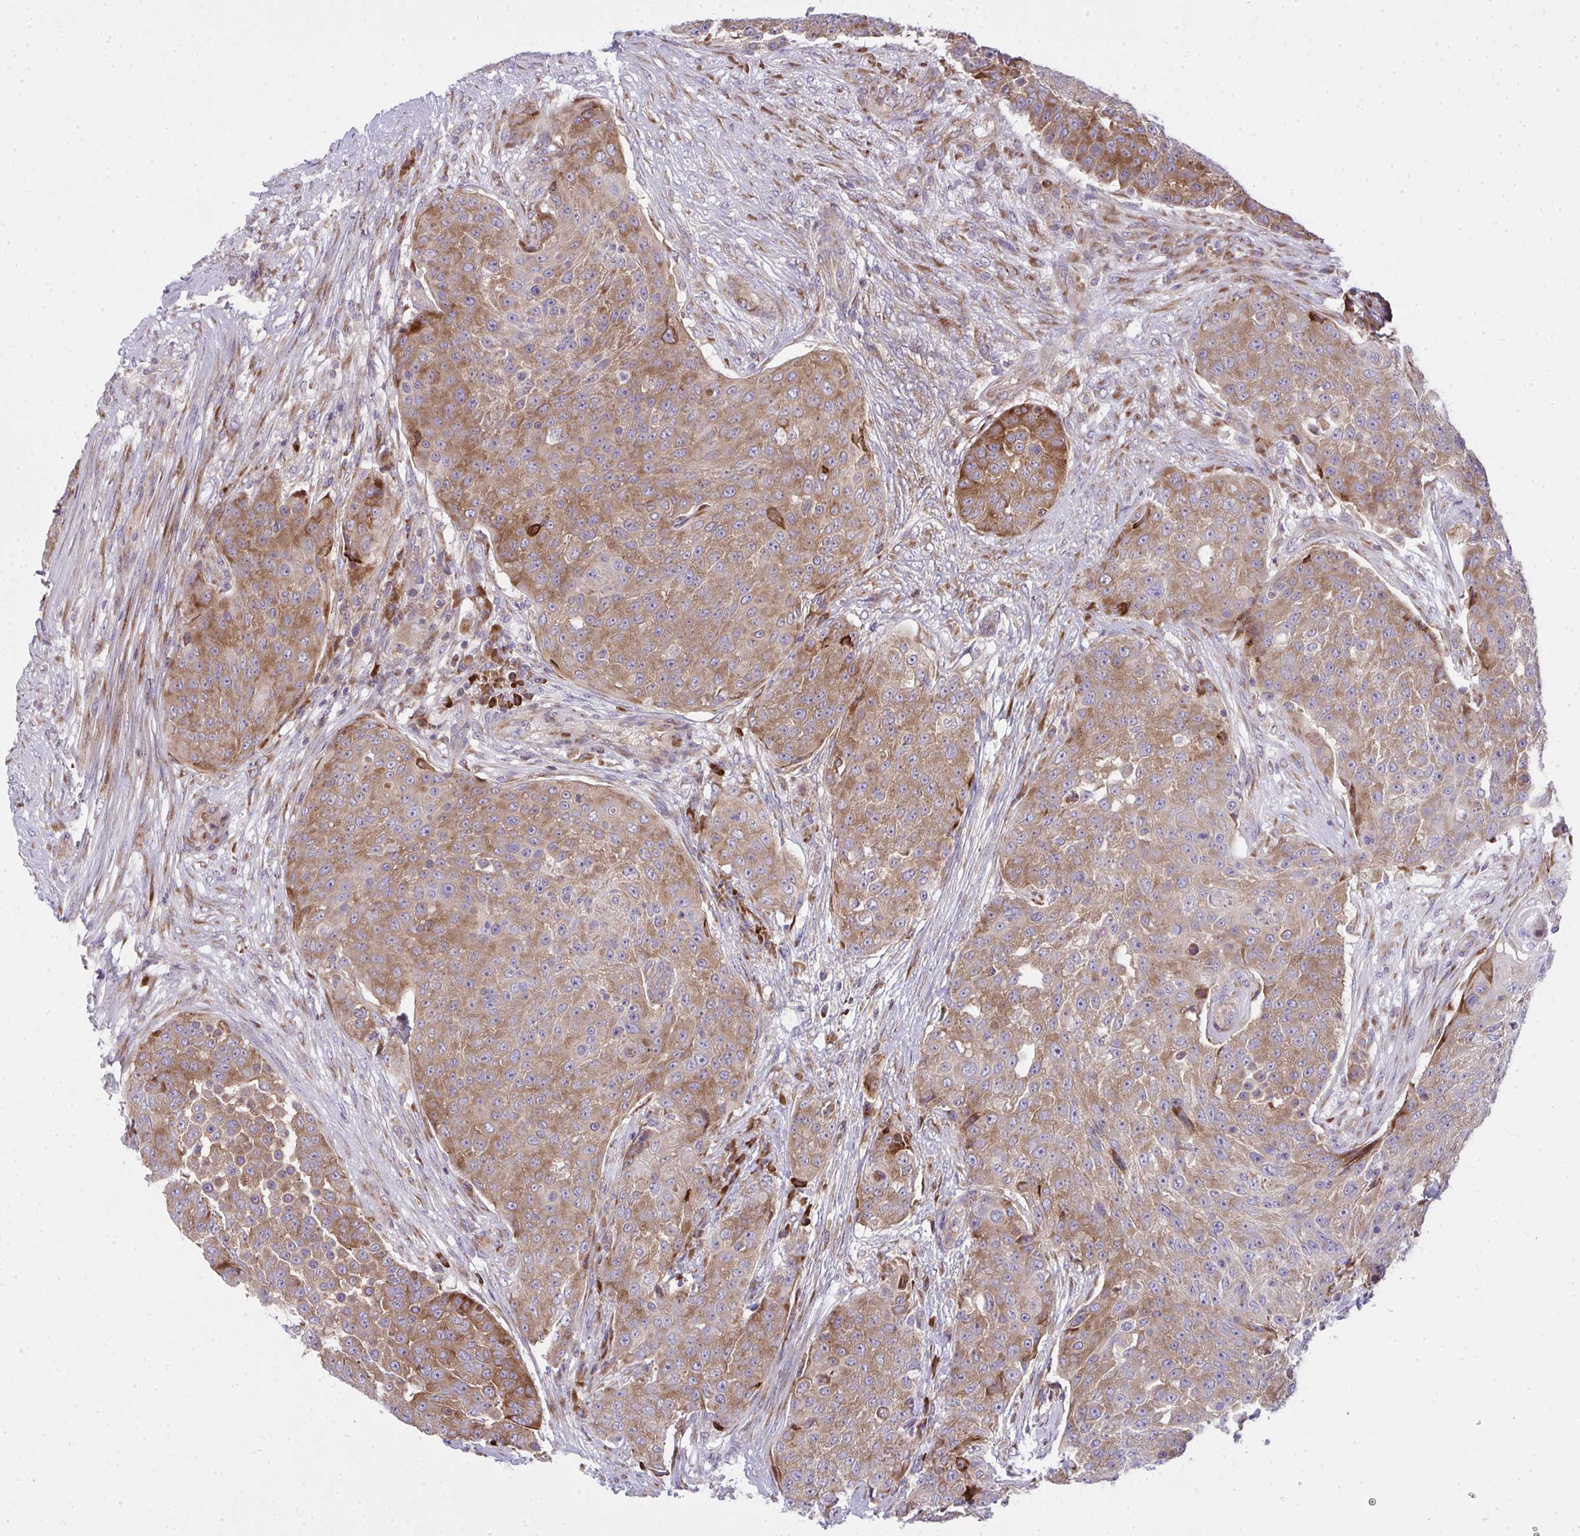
{"staining": {"intensity": "moderate", "quantity": ">75%", "location": "cytoplasmic/membranous"}, "tissue": "urothelial cancer", "cell_type": "Tumor cells", "image_type": "cancer", "snomed": [{"axis": "morphology", "description": "Urothelial carcinoma, High grade"}, {"axis": "topography", "description": "Urinary bladder"}], "caption": "Moderate cytoplasmic/membranous expression is identified in about >75% of tumor cells in urothelial carcinoma (high-grade). Nuclei are stained in blue.", "gene": "GFPT2", "patient": {"sex": "female", "age": 63}}